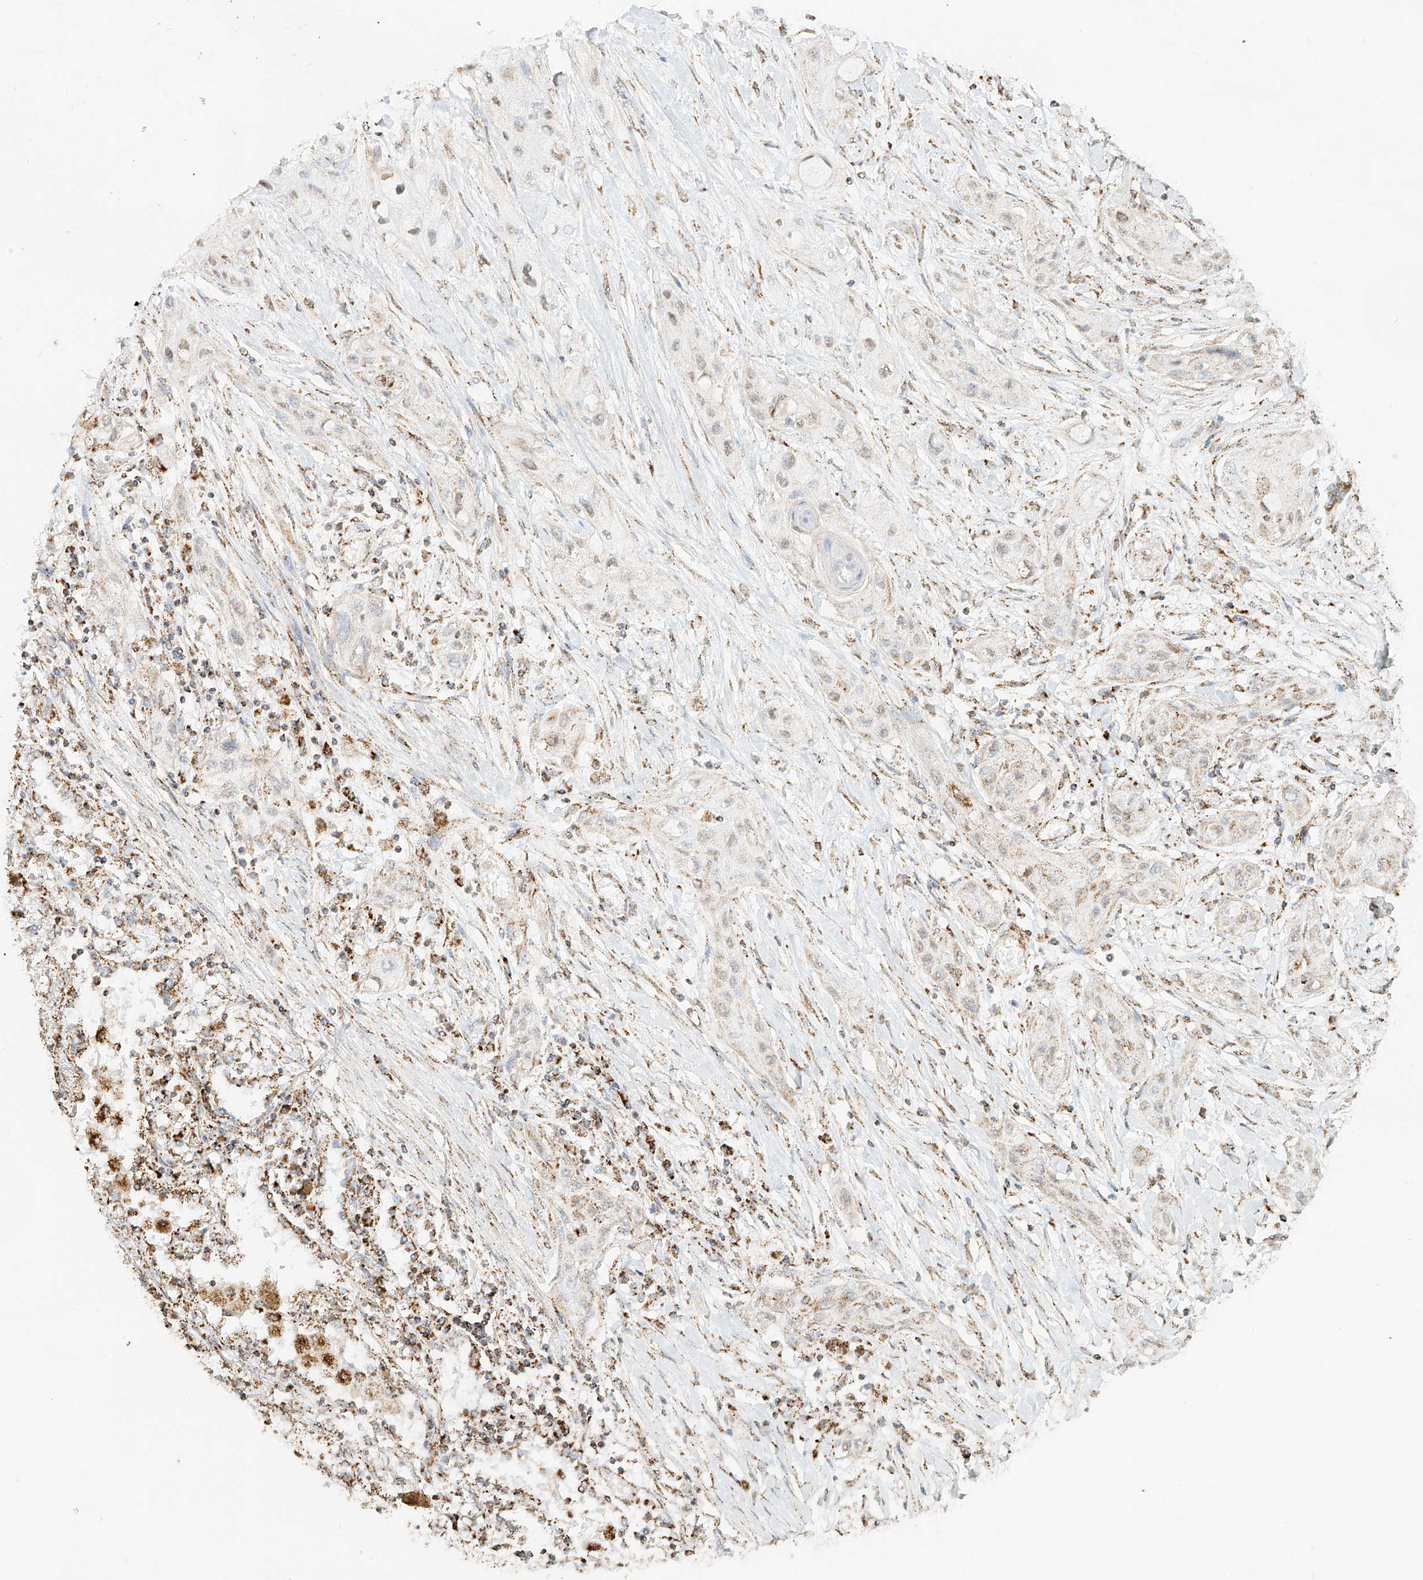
{"staining": {"intensity": "weak", "quantity": "<25%", "location": "cytoplasmic/membranous"}, "tissue": "lung cancer", "cell_type": "Tumor cells", "image_type": "cancer", "snomed": [{"axis": "morphology", "description": "Squamous cell carcinoma, NOS"}, {"axis": "topography", "description": "Lung"}], "caption": "This is a micrograph of IHC staining of squamous cell carcinoma (lung), which shows no positivity in tumor cells. (Immunohistochemistry, brightfield microscopy, high magnification).", "gene": "MIPEP", "patient": {"sex": "female", "age": 47}}